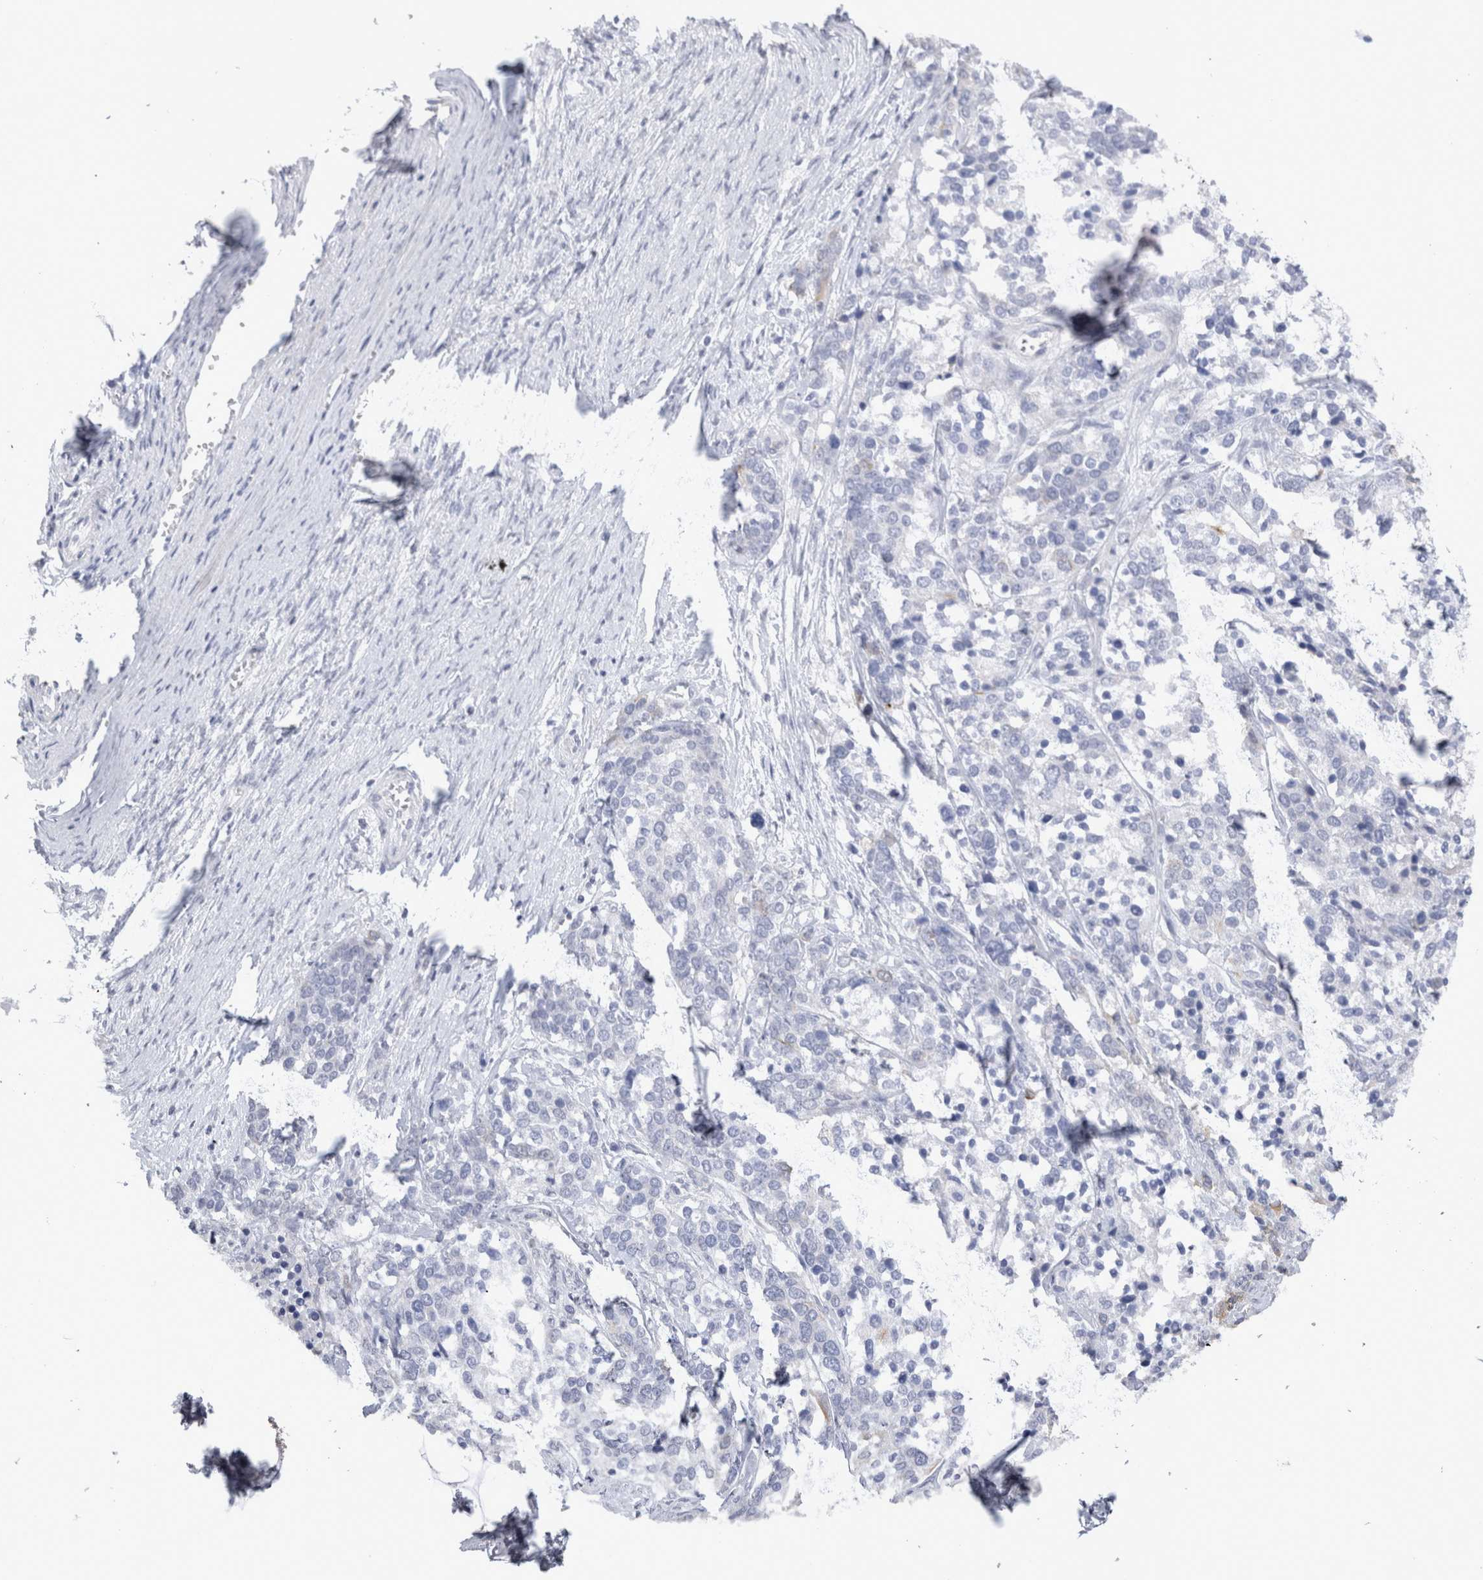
{"staining": {"intensity": "negative", "quantity": "none", "location": "none"}, "tissue": "ovarian cancer", "cell_type": "Tumor cells", "image_type": "cancer", "snomed": [{"axis": "morphology", "description": "Cystadenocarcinoma, serous, NOS"}, {"axis": "topography", "description": "Ovary"}], "caption": "An IHC image of serous cystadenocarcinoma (ovarian) is shown. There is no staining in tumor cells of serous cystadenocarcinoma (ovarian). (Stains: DAB immunohistochemistry (IHC) with hematoxylin counter stain, Microscopy: brightfield microscopy at high magnification).", "gene": "C9orf50", "patient": {"sex": "female", "age": 44}}